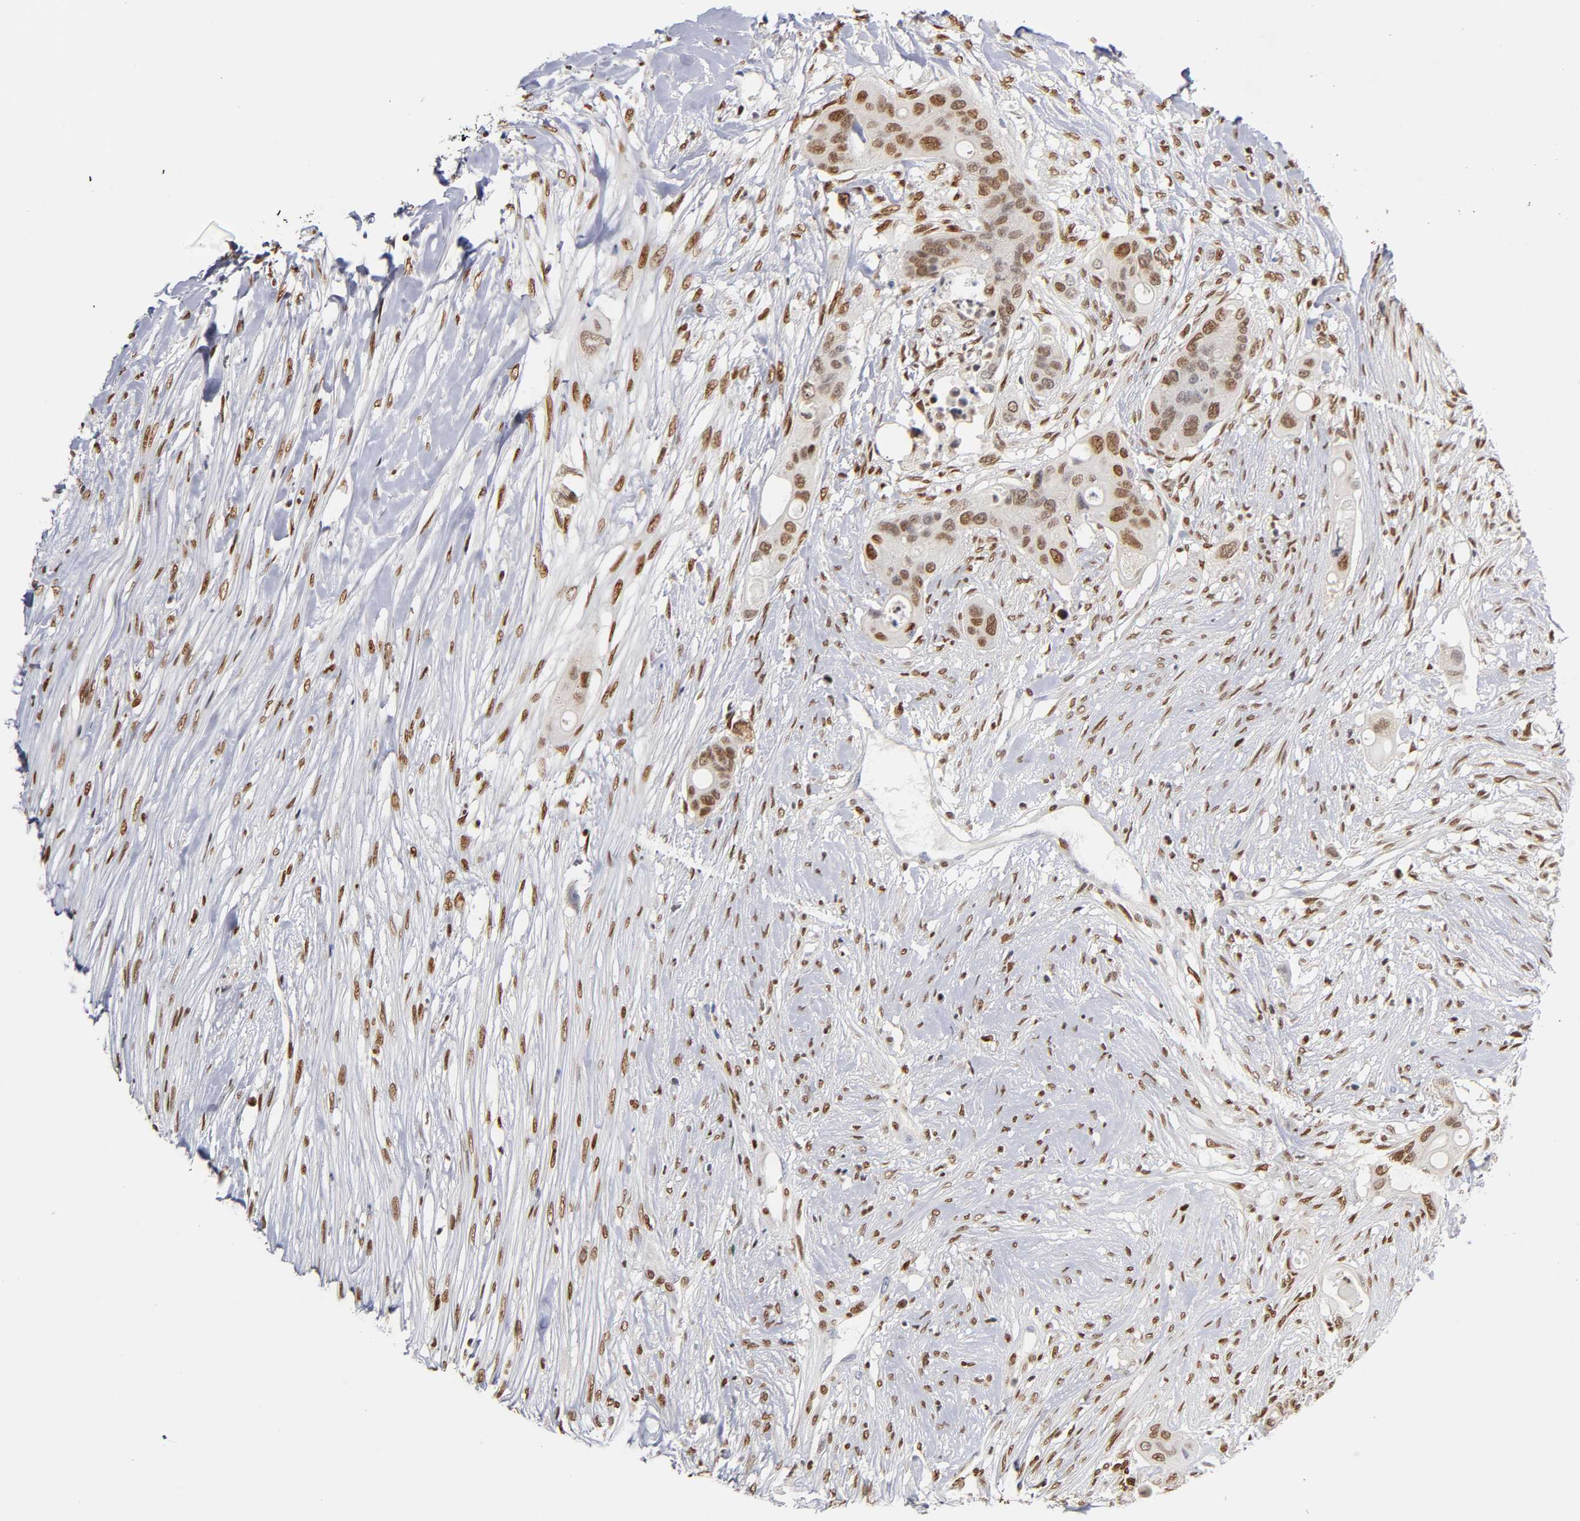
{"staining": {"intensity": "moderate", "quantity": ">75%", "location": "nuclear"}, "tissue": "colorectal cancer", "cell_type": "Tumor cells", "image_type": "cancer", "snomed": [{"axis": "morphology", "description": "Adenocarcinoma, NOS"}, {"axis": "topography", "description": "Colon"}], "caption": "Colorectal adenocarcinoma was stained to show a protein in brown. There is medium levels of moderate nuclear positivity in approximately >75% of tumor cells.", "gene": "RUNX1", "patient": {"sex": "female", "age": 57}}